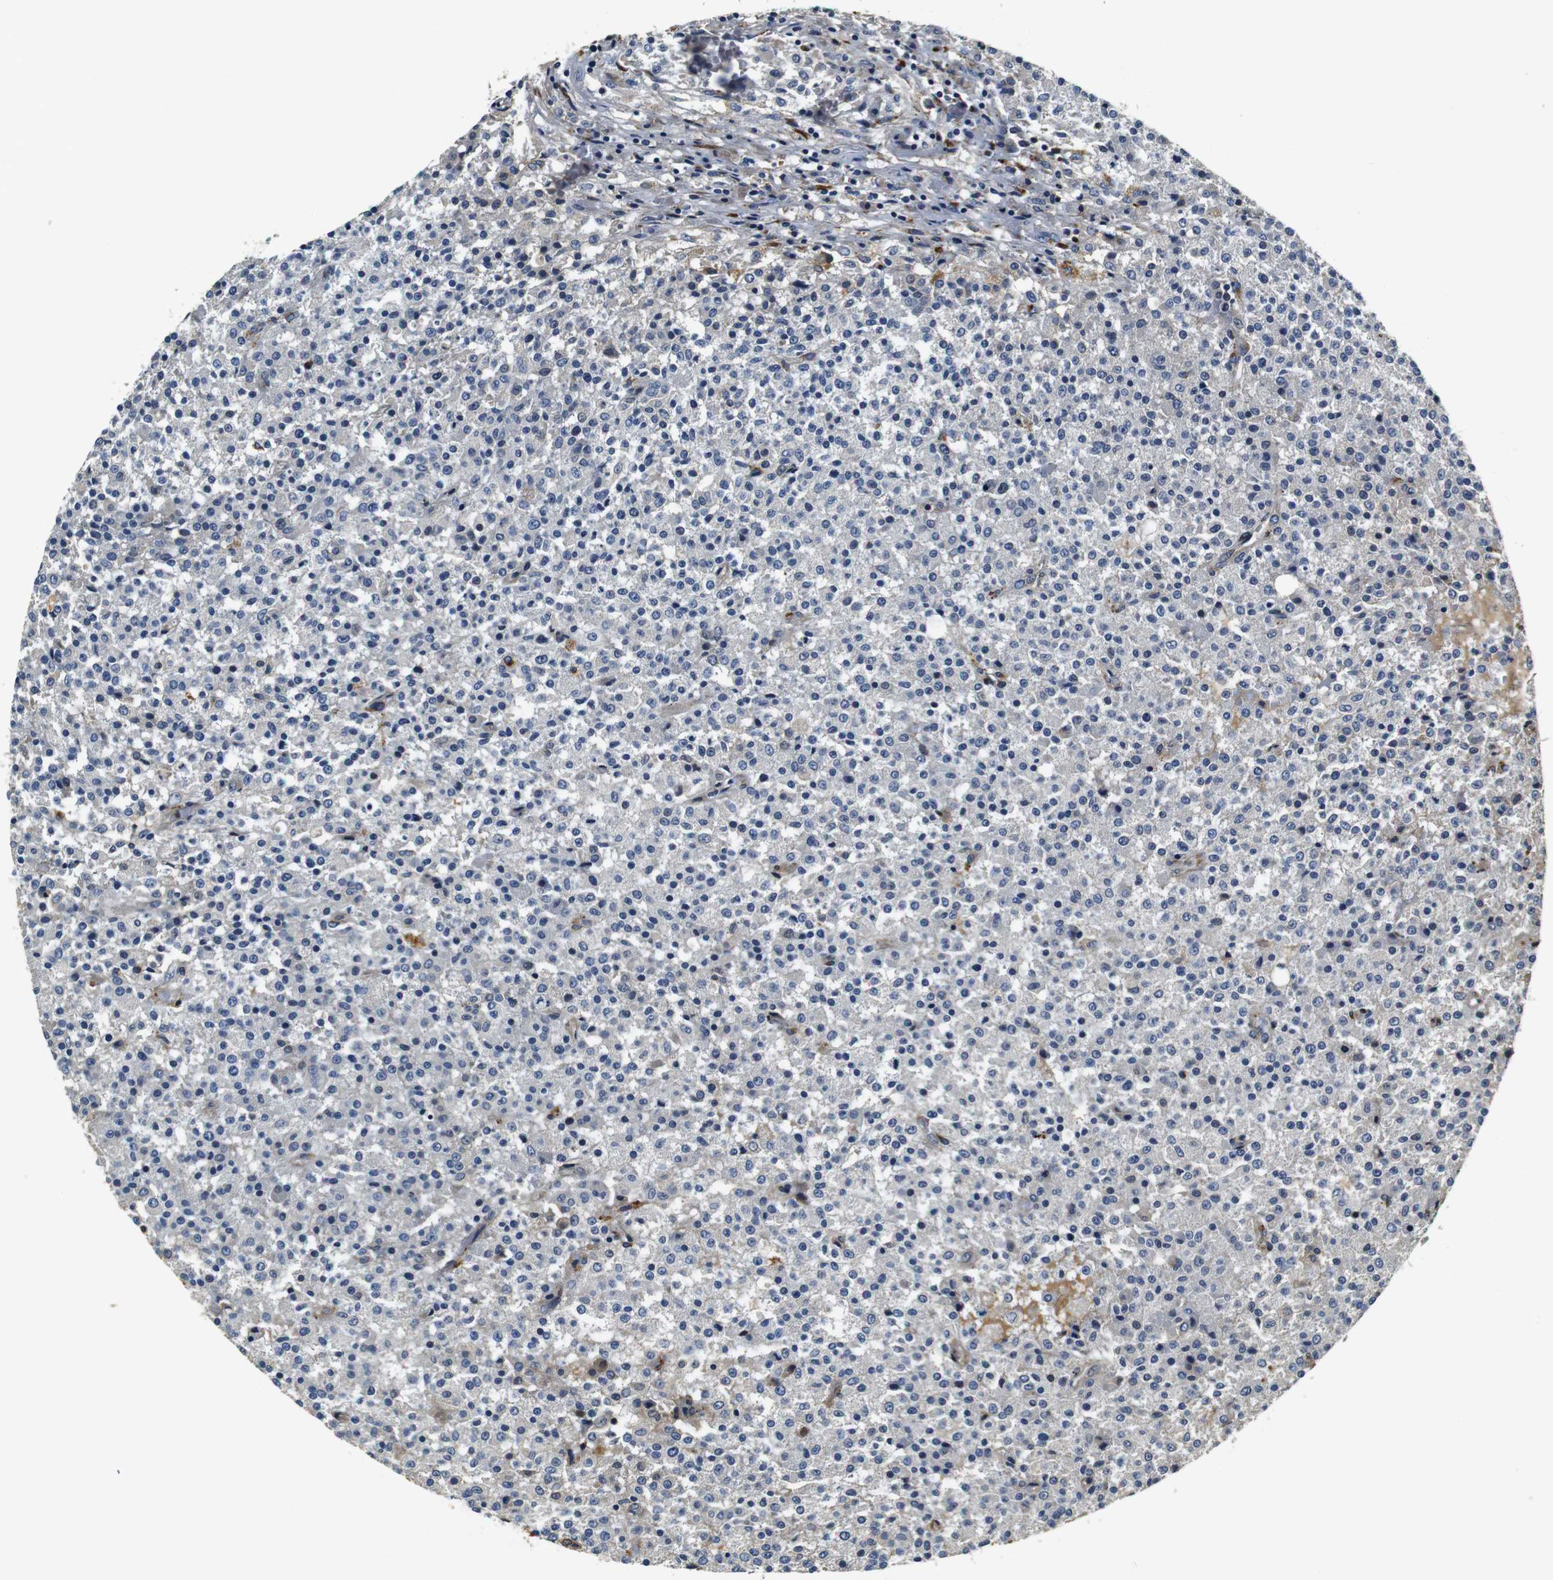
{"staining": {"intensity": "negative", "quantity": "none", "location": "none"}, "tissue": "testis cancer", "cell_type": "Tumor cells", "image_type": "cancer", "snomed": [{"axis": "morphology", "description": "Seminoma, NOS"}, {"axis": "topography", "description": "Testis"}], "caption": "There is no significant expression in tumor cells of testis cancer (seminoma).", "gene": "COL1A1", "patient": {"sex": "male", "age": 59}}